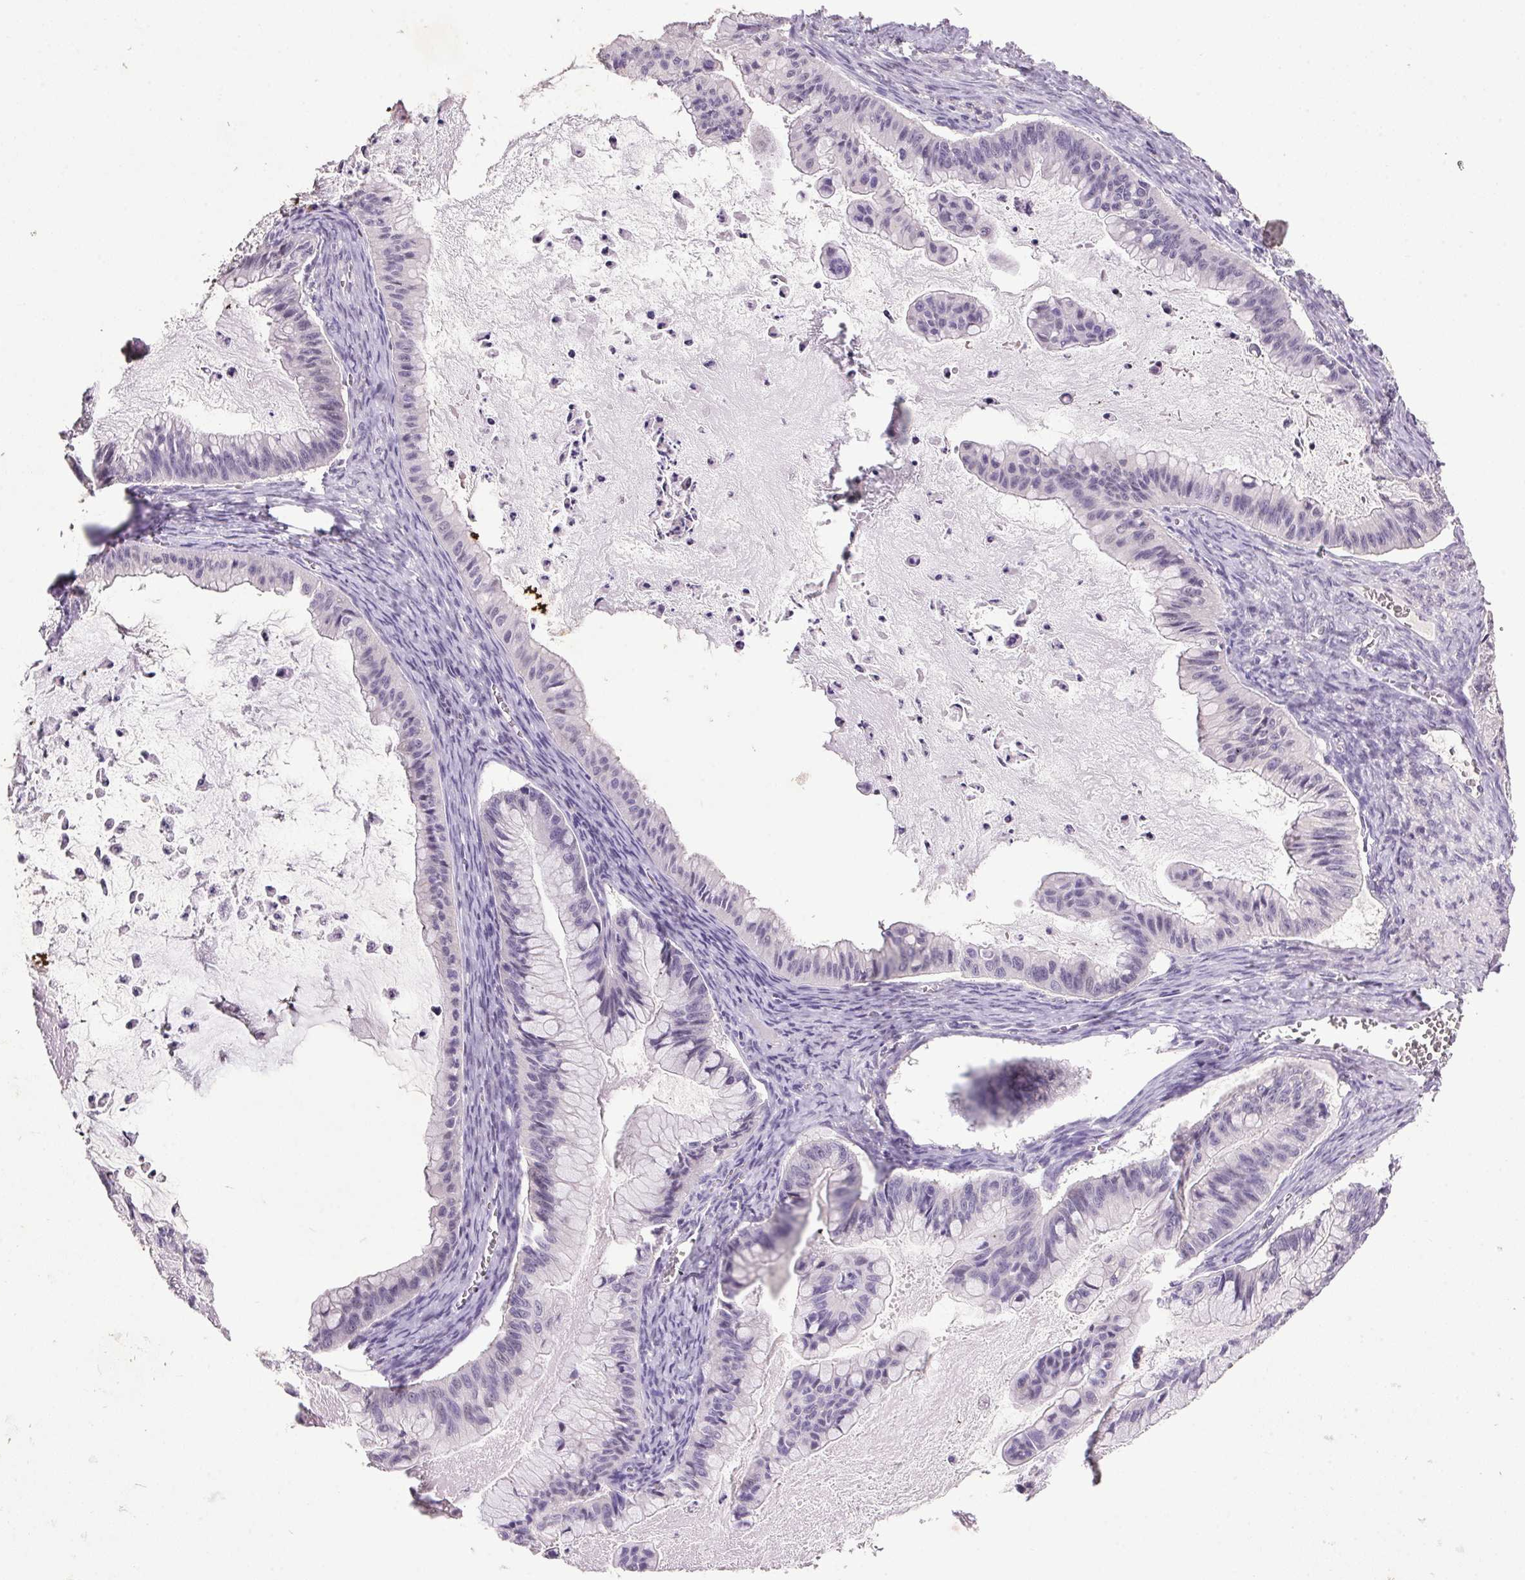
{"staining": {"intensity": "negative", "quantity": "none", "location": "none"}, "tissue": "ovarian cancer", "cell_type": "Tumor cells", "image_type": "cancer", "snomed": [{"axis": "morphology", "description": "Cystadenocarcinoma, mucinous, NOS"}, {"axis": "topography", "description": "Ovary"}], "caption": "This is an IHC micrograph of human ovarian cancer (mucinous cystadenocarcinoma). There is no expression in tumor cells.", "gene": "TRDN", "patient": {"sex": "female", "age": 72}}